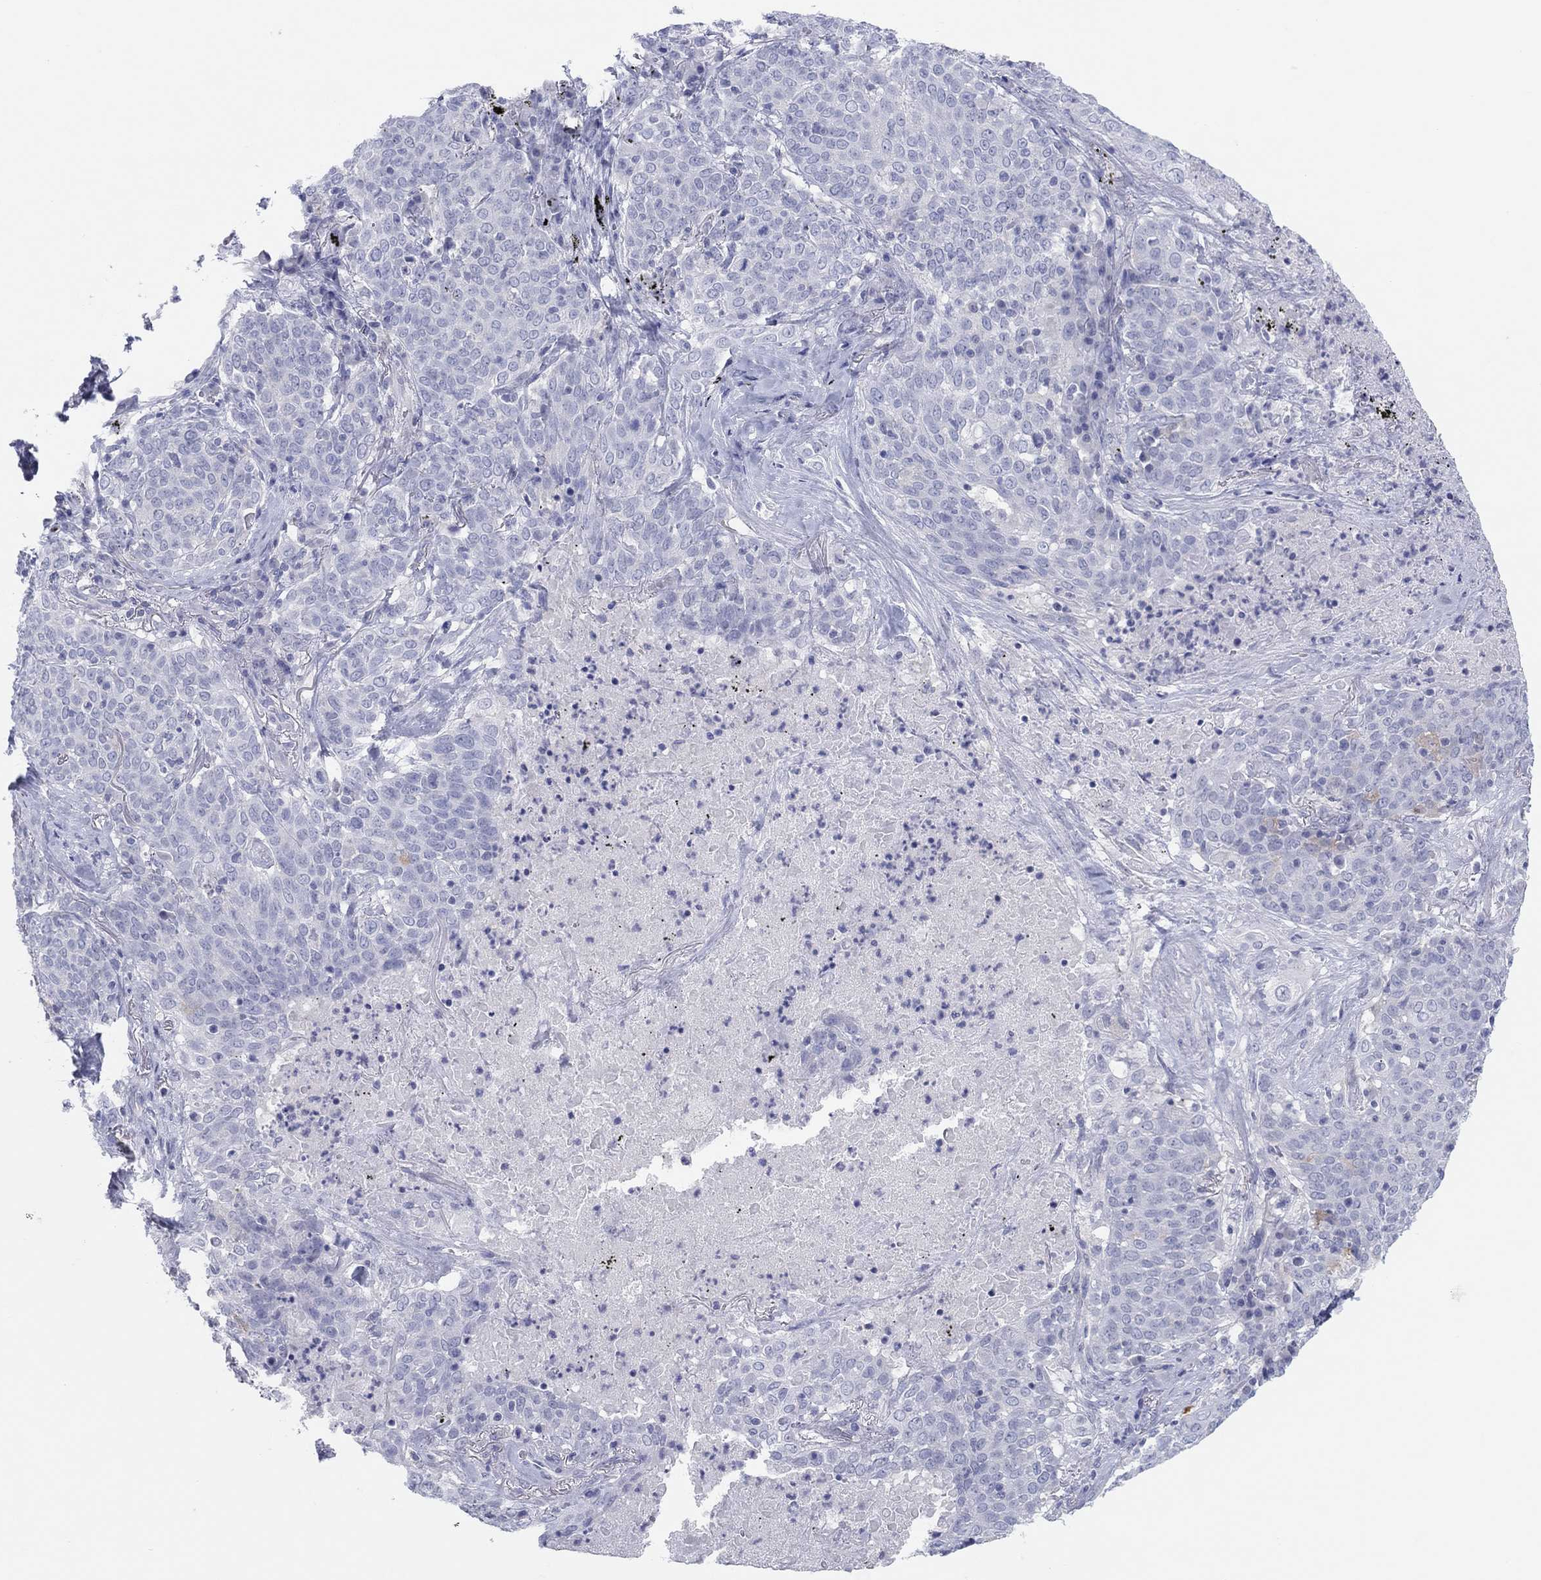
{"staining": {"intensity": "negative", "quantity": "none", "location": "none"}, "tissue": "lung cancer", "cell_type": "Tumor cells", "image_type": "cancer", "snomed": [{"axis": "morphology", "description": "Squamous cell carcinoma, NOS"}, {"axis": "topography", "description": "Lung"}], "caption": "High power microscopy image of an immunohistochemistry (IHC) histopathology image of lung squamous cell carcinoma, revealing no significant staining in tumor cells. (Stains: DAB IHC with hematoxylin counter stain, Microscopy: brightfield microscopy at high magnification).", "gene": "CPNE6", "patient": {"sex": "male", "age": 82}}